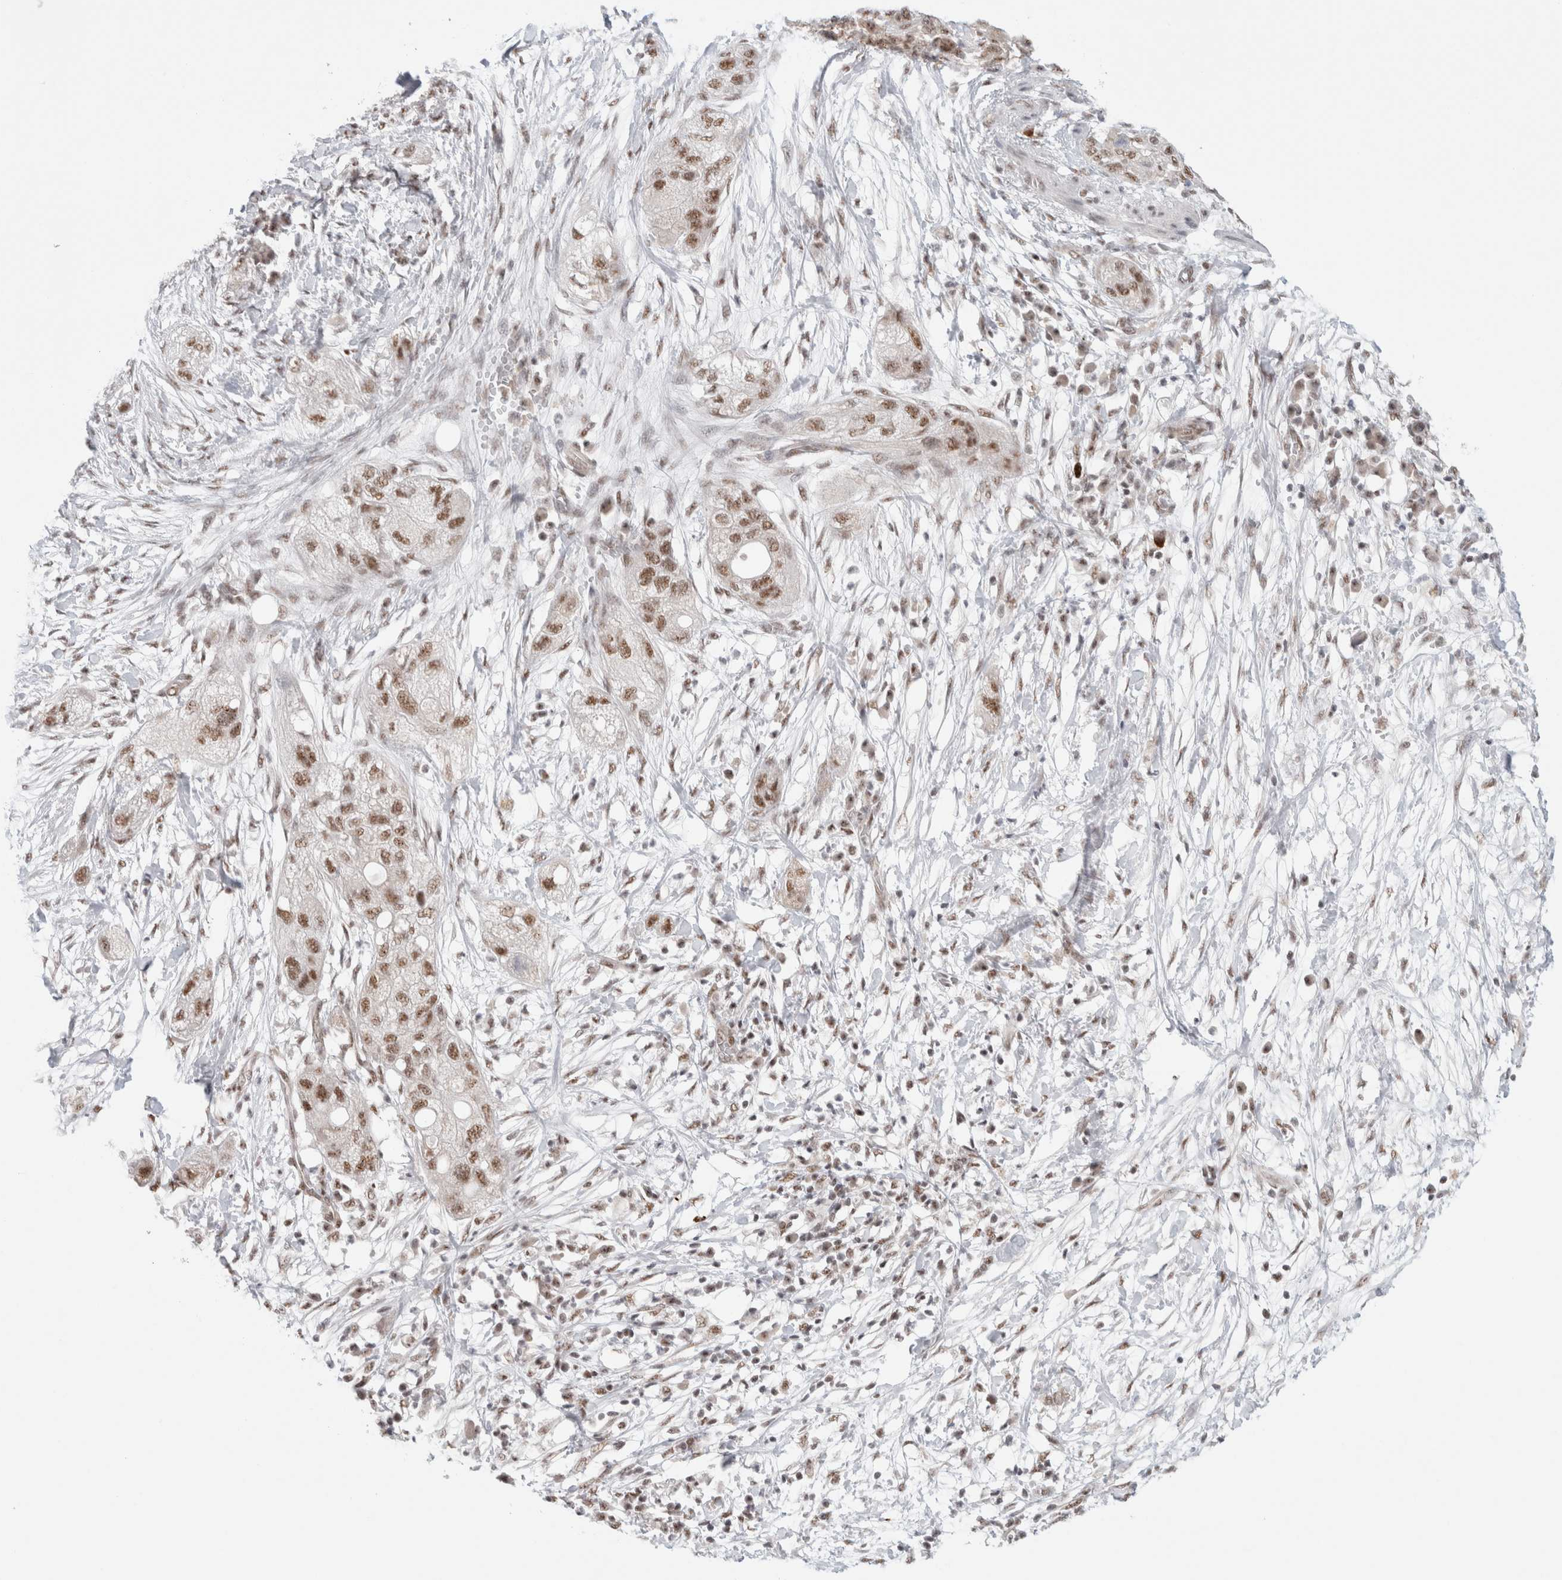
{"staining": {"intensity": "moderate", "quantity": ">75%", "location": "nuclear"}, "tissue": "pancreatic cancer", "cell_type": "Tumor cells", "image_type": "cancer", "snomed": [{"axis": "morphology", "description": "Adenocarcinoma, NOS"}, {"axis": "topography", "description": "Pancreas"}], "caption": "Pancreatic adenocarcinoma stained with a brown dye displays moderate nuclear positive expression in about >75% of tumor cells.", "gene": "TRMT12", "patient": {"sex": "female", "age": 78}}